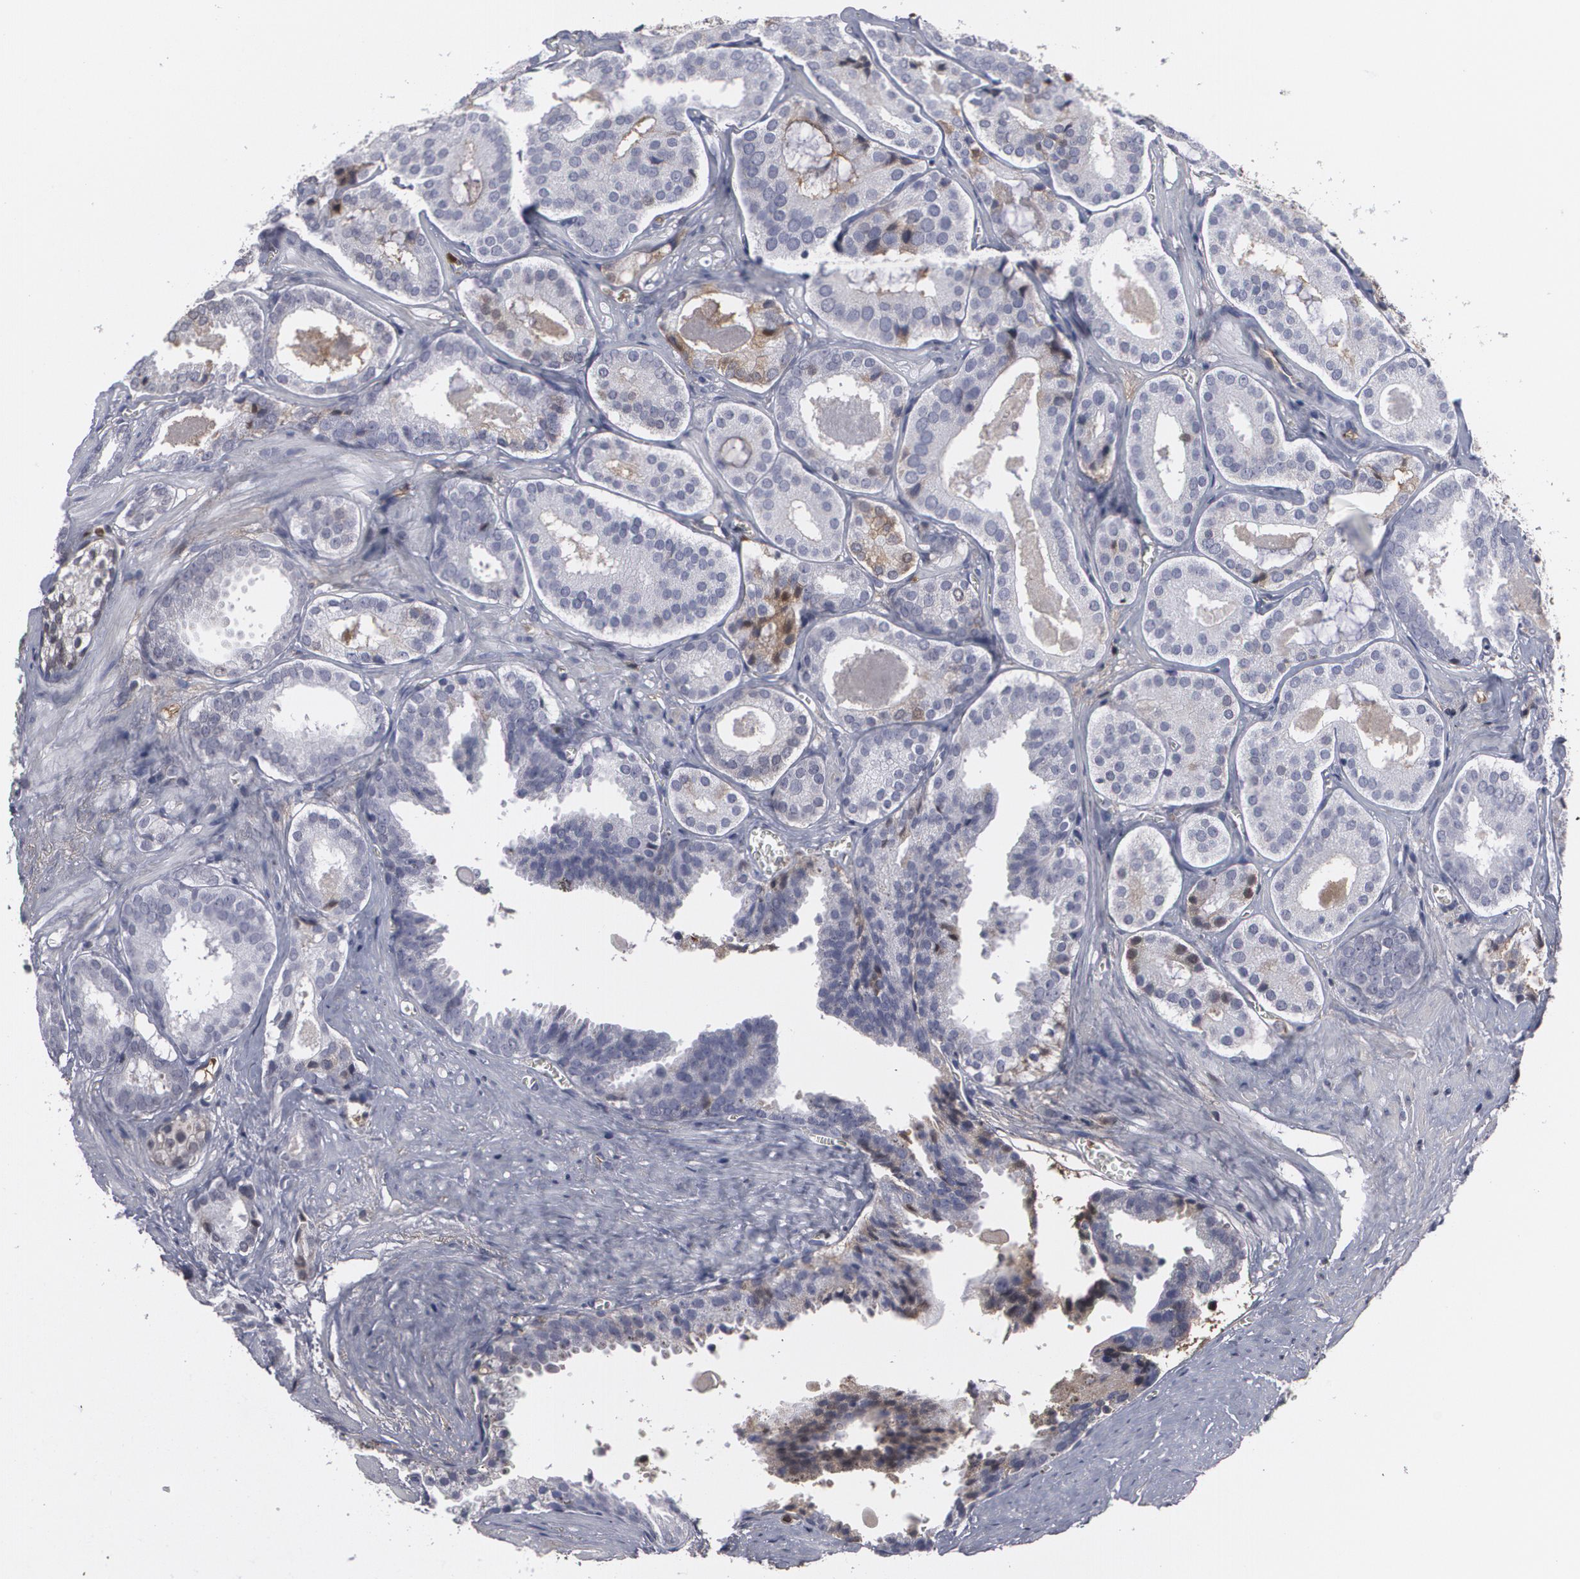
{"staining": {"intensity": "negative", "quantity": "none", "location": "none"}, "tissue": "prostate cancer", "cell_type": "Tumor cells", "image_type": "cancer", "snomed": [{"axis": "morphology", "description": "Adenocarcinoma, Medium grade"}, {"axis": "topography", "description": "Prostate"}], "caption": "Tumor cells show no significant protein positivity in adenocarcinoma (medium-grade) (prostate).", "gene": "LRG1", "patient": {"sex": "male", "age": 64}}